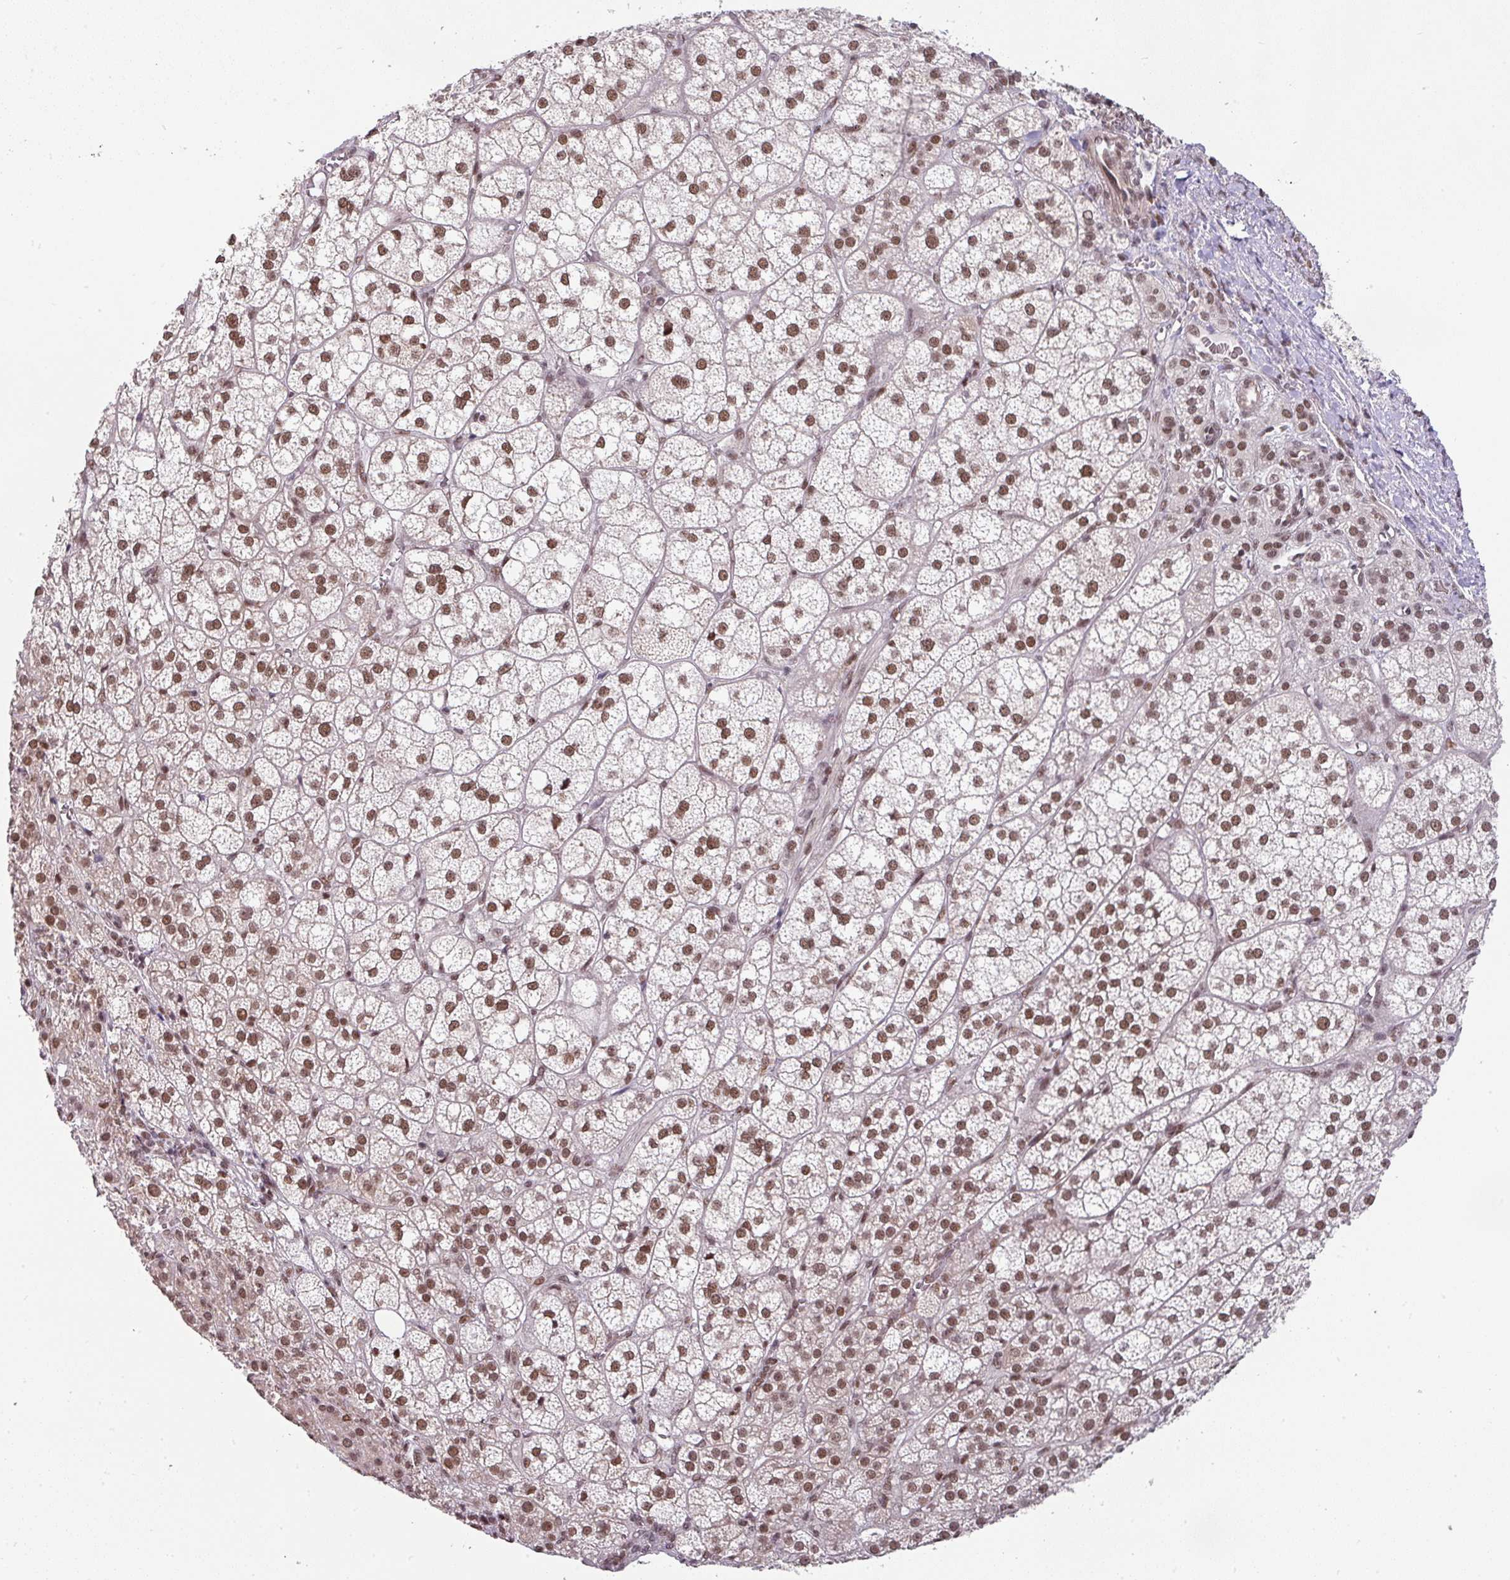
{"staining": {"intensity": "strong", "quantity": ">75%", "location": "nuclear"}, "tissue": "adrenal gland", "cell_type": "Glandular cells", "image_type": "normal", "snomed": [{"axis": "morphology", "description": "Normal tissue, NOS"}, {"axis": "topography", "description": "Adrenal gland"}], "caption": "A micrograph of human adrenal gland stained for a protein demonstrates strong nuclear brown staining in glandular cells. The protein of interest is shown in brown color, while the nuclei are stained blue.", "gene": "NCOA5", "patient": {"sex": "female", "age": 60}}